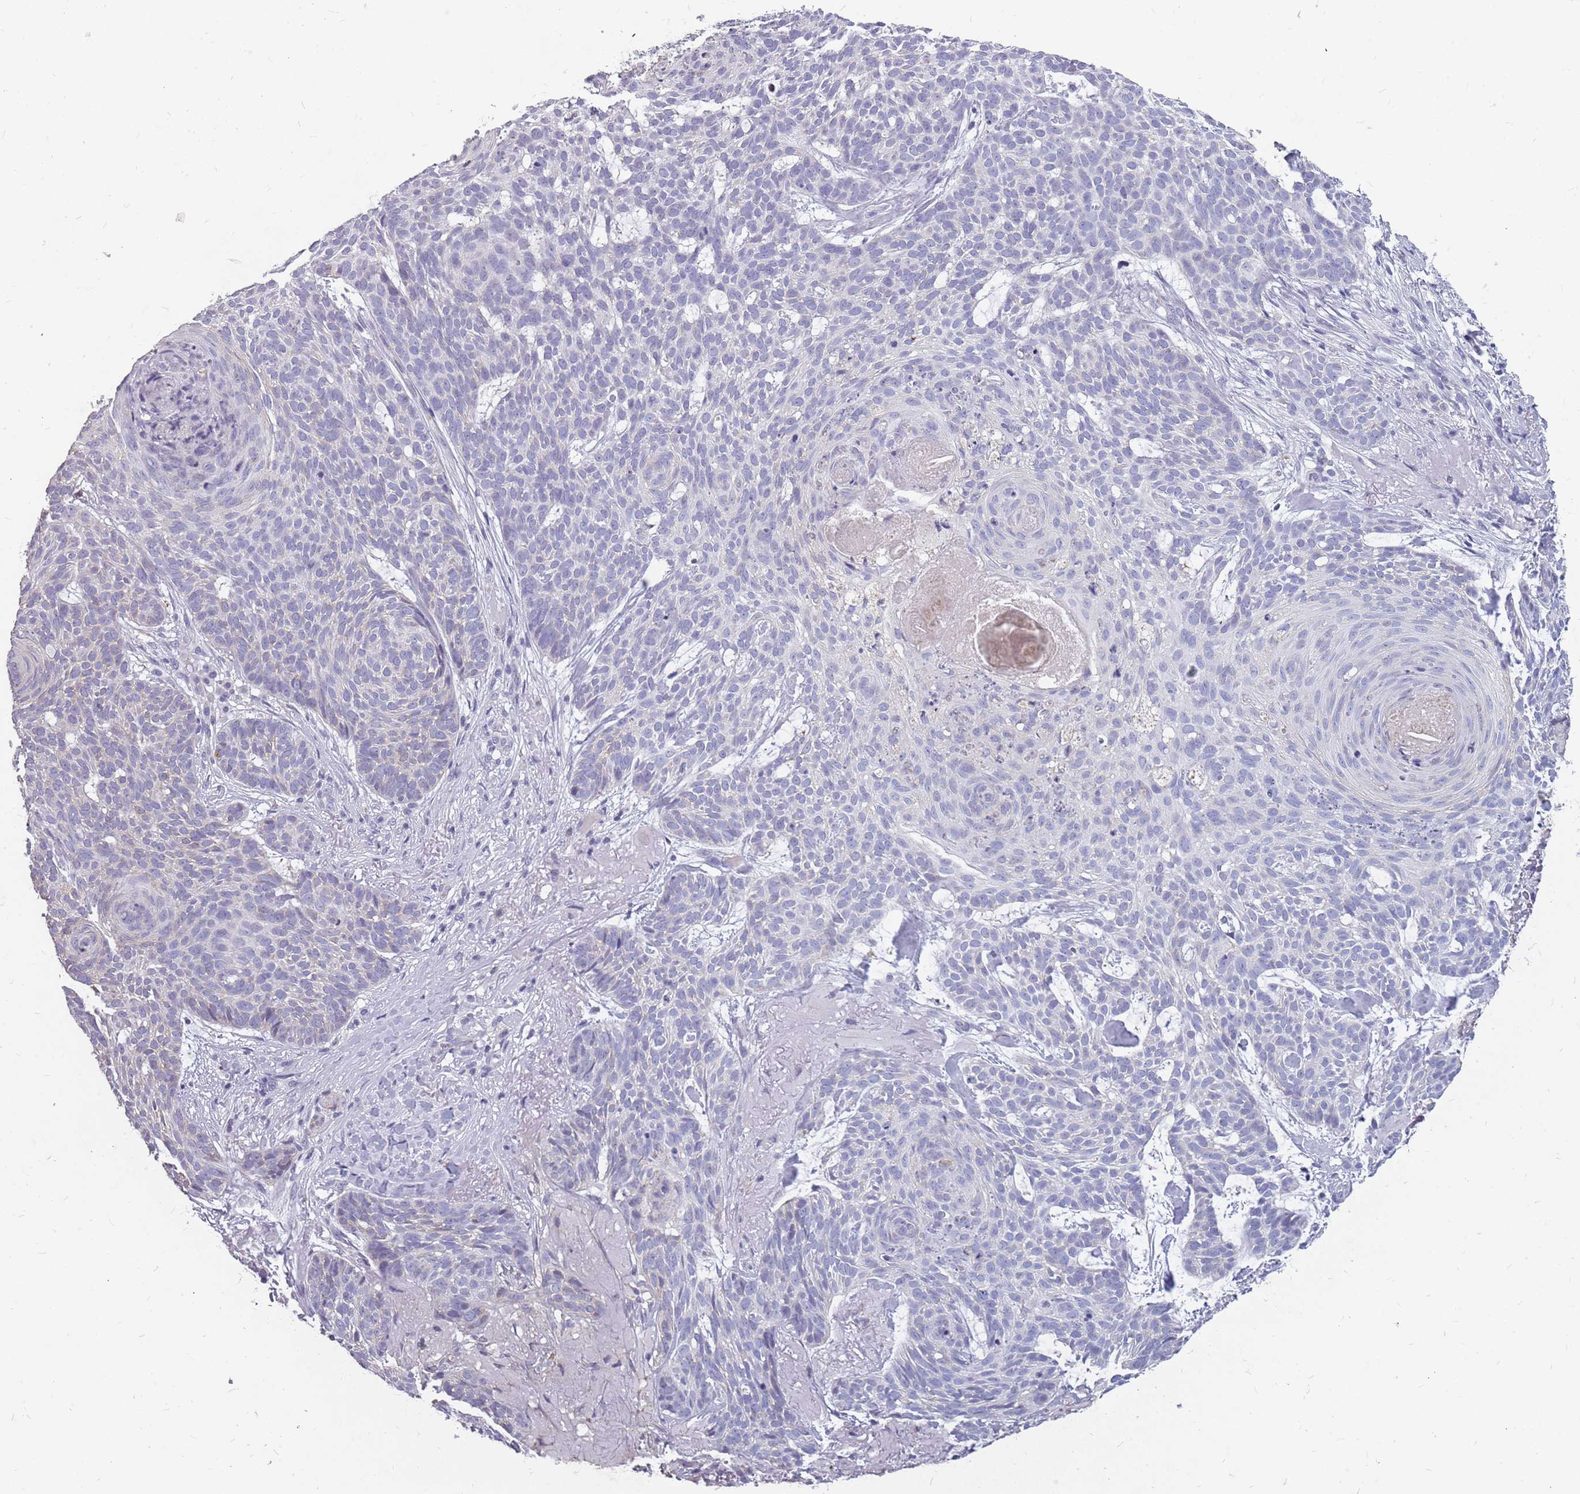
{"staining": {"intensity": "negative", "quantity": "none", "location": "none"}, "tissue": "skin cancer", "cell_type": "Tumor cells", "image_type": "cancer", "snomed": [{"axis": "morphology", "description": "Basal cell carcinoma"}, {"axis": "topography", "description": "Skin"}], "caption": "DAB immunohistochemical staining of basal cell carcinoma (skin) shows no significant positivity in tumor cells.", "gene": "NEK6", "patient": {"sex": "female", "age": 89}}